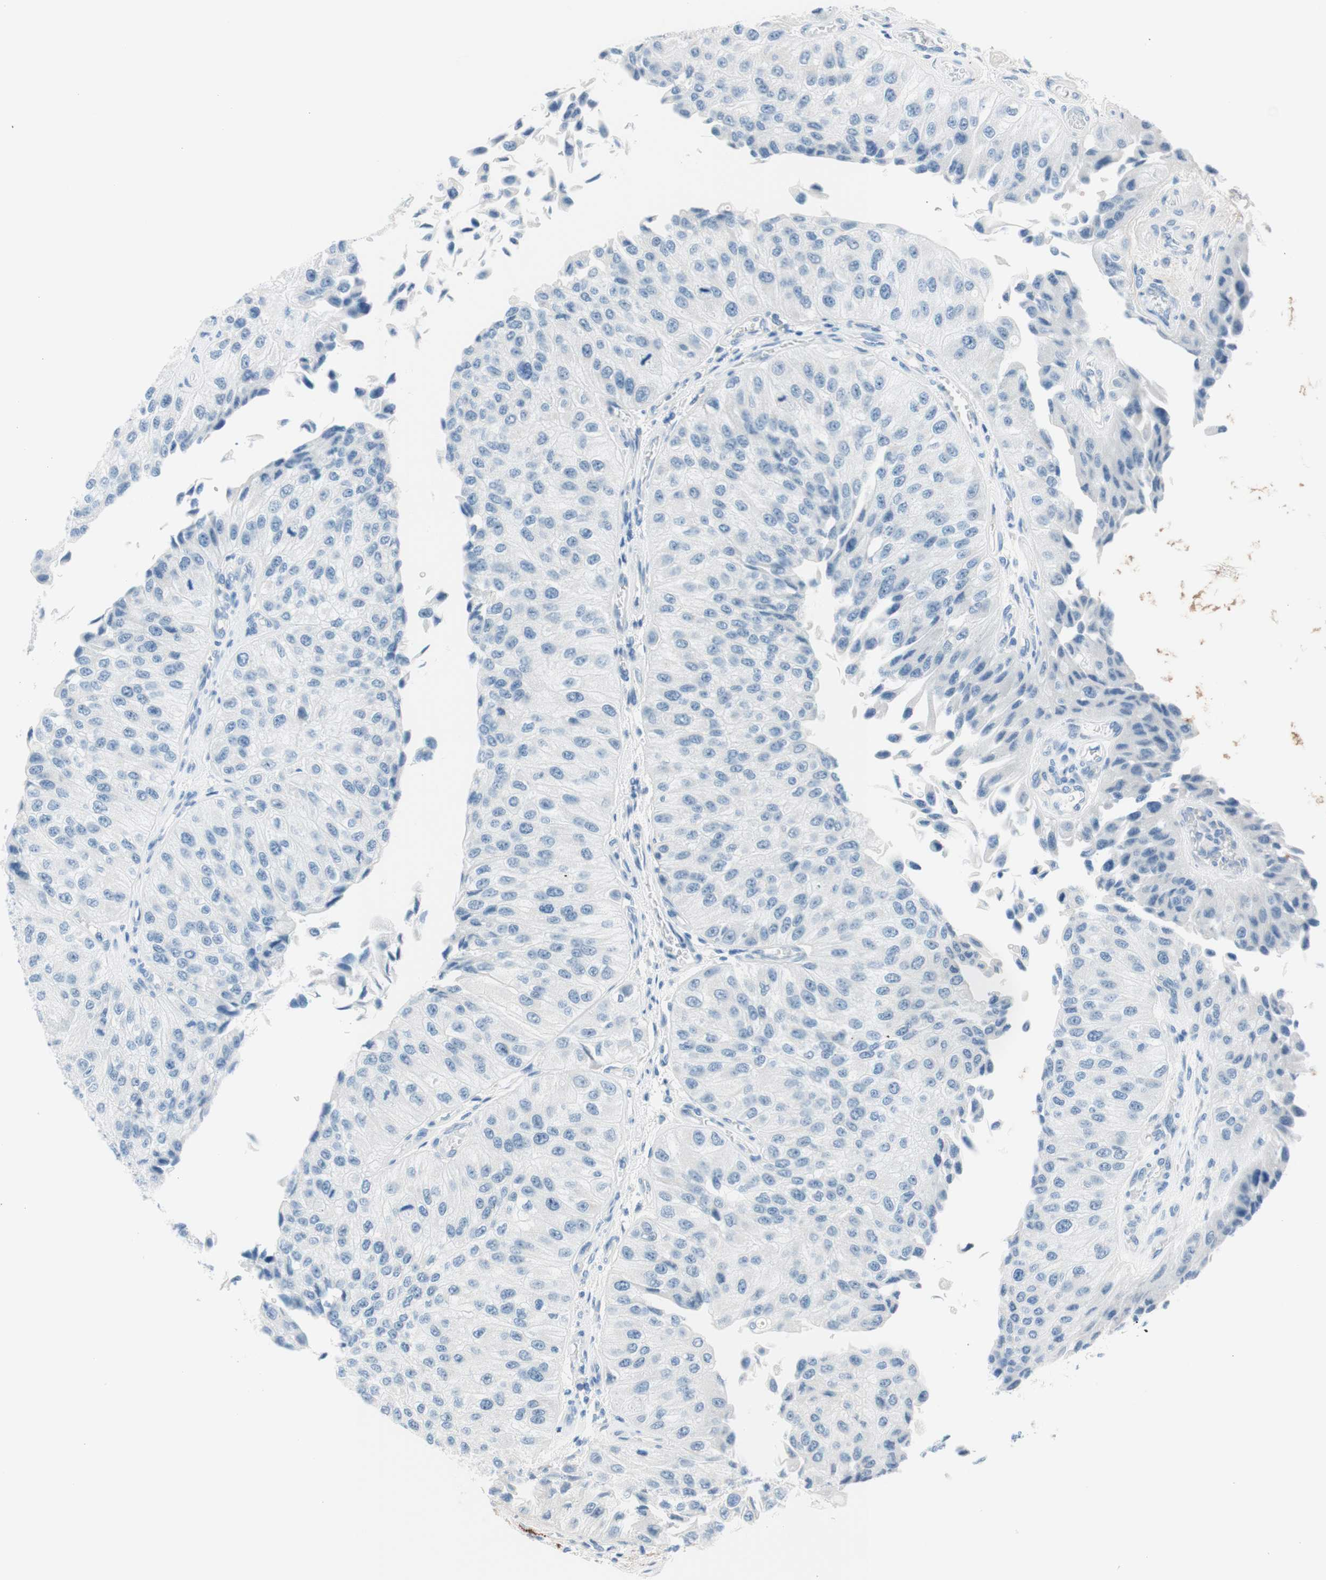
{"staining": {"intensity": "negative", "quantity": "none", "location": "none"}, "tissue": "urothelial cancer", "cell_type": "Tumor cells", "image_type": "cancer", "snomed": [{"axis": "morphology", "description": "Urothelial carcinoma, High grade"}, {"axis": "topography", "description": "Kidney"}, {"axis": "topography", "description": "Urinary bladder"}], "caption": "IHC image of urothelial carcinoma (high-grade) stained for a protein (brown), which shows no expression in tumor cells.", "gene": "PASD1", "patient": {"sex": "male", "age": 77}}